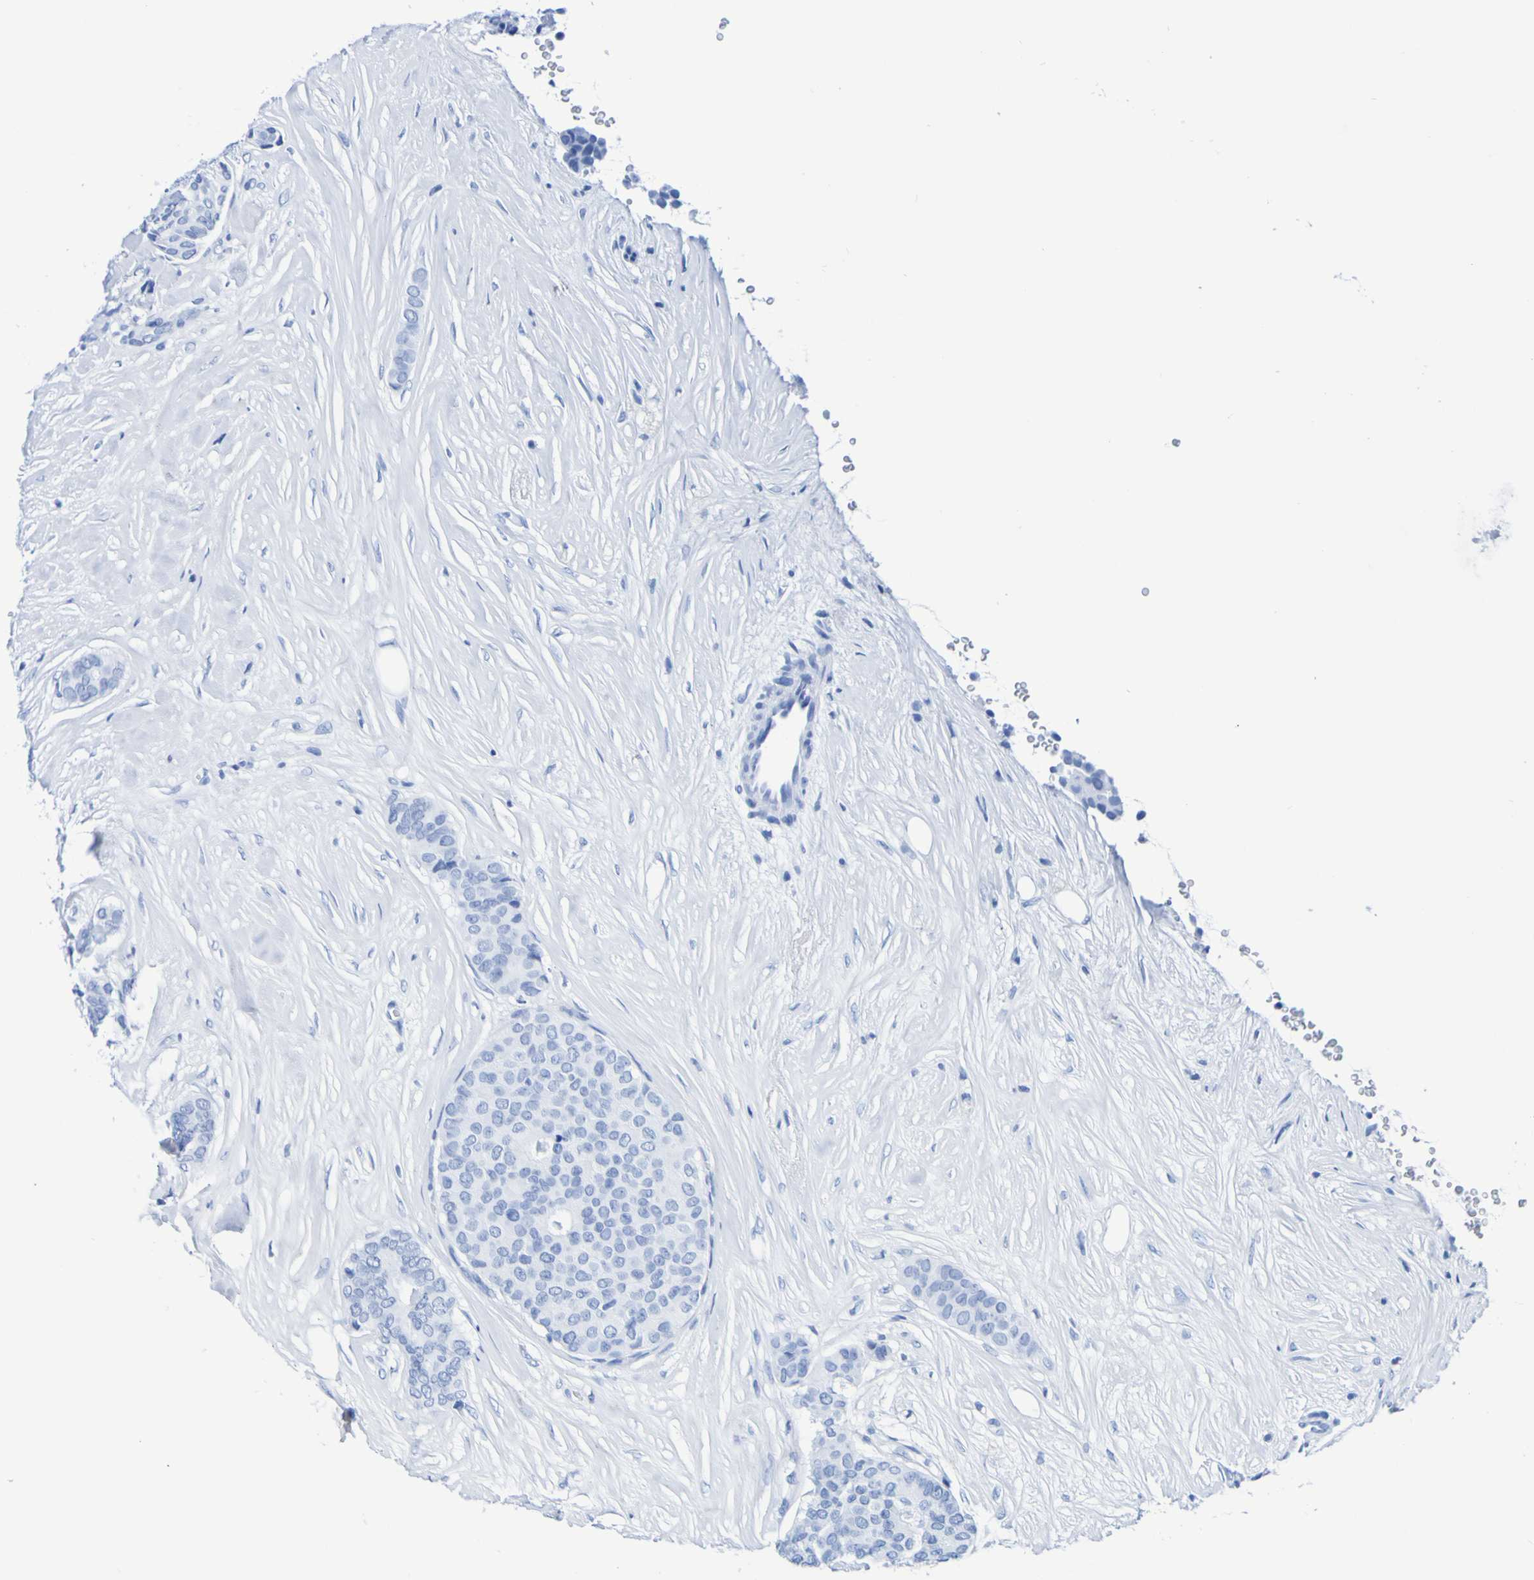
{"staining": {"intensity": "negative", "quantity": "none", "location": "none"}, "tissue": "breast cancer", "cell_type": "Tumor cells", "image_type": "cancer", "snomed": [{"axis": "morphology", "description": "Duct carcinoma"}, {"axis": "topography", "description": "Breast"}], "caption": "Tumor cells show no significant protein staining in breast invasive ductal carcinoma.", "gene": "DPEP1", "patient": {"sex": "female", "age": 75}}